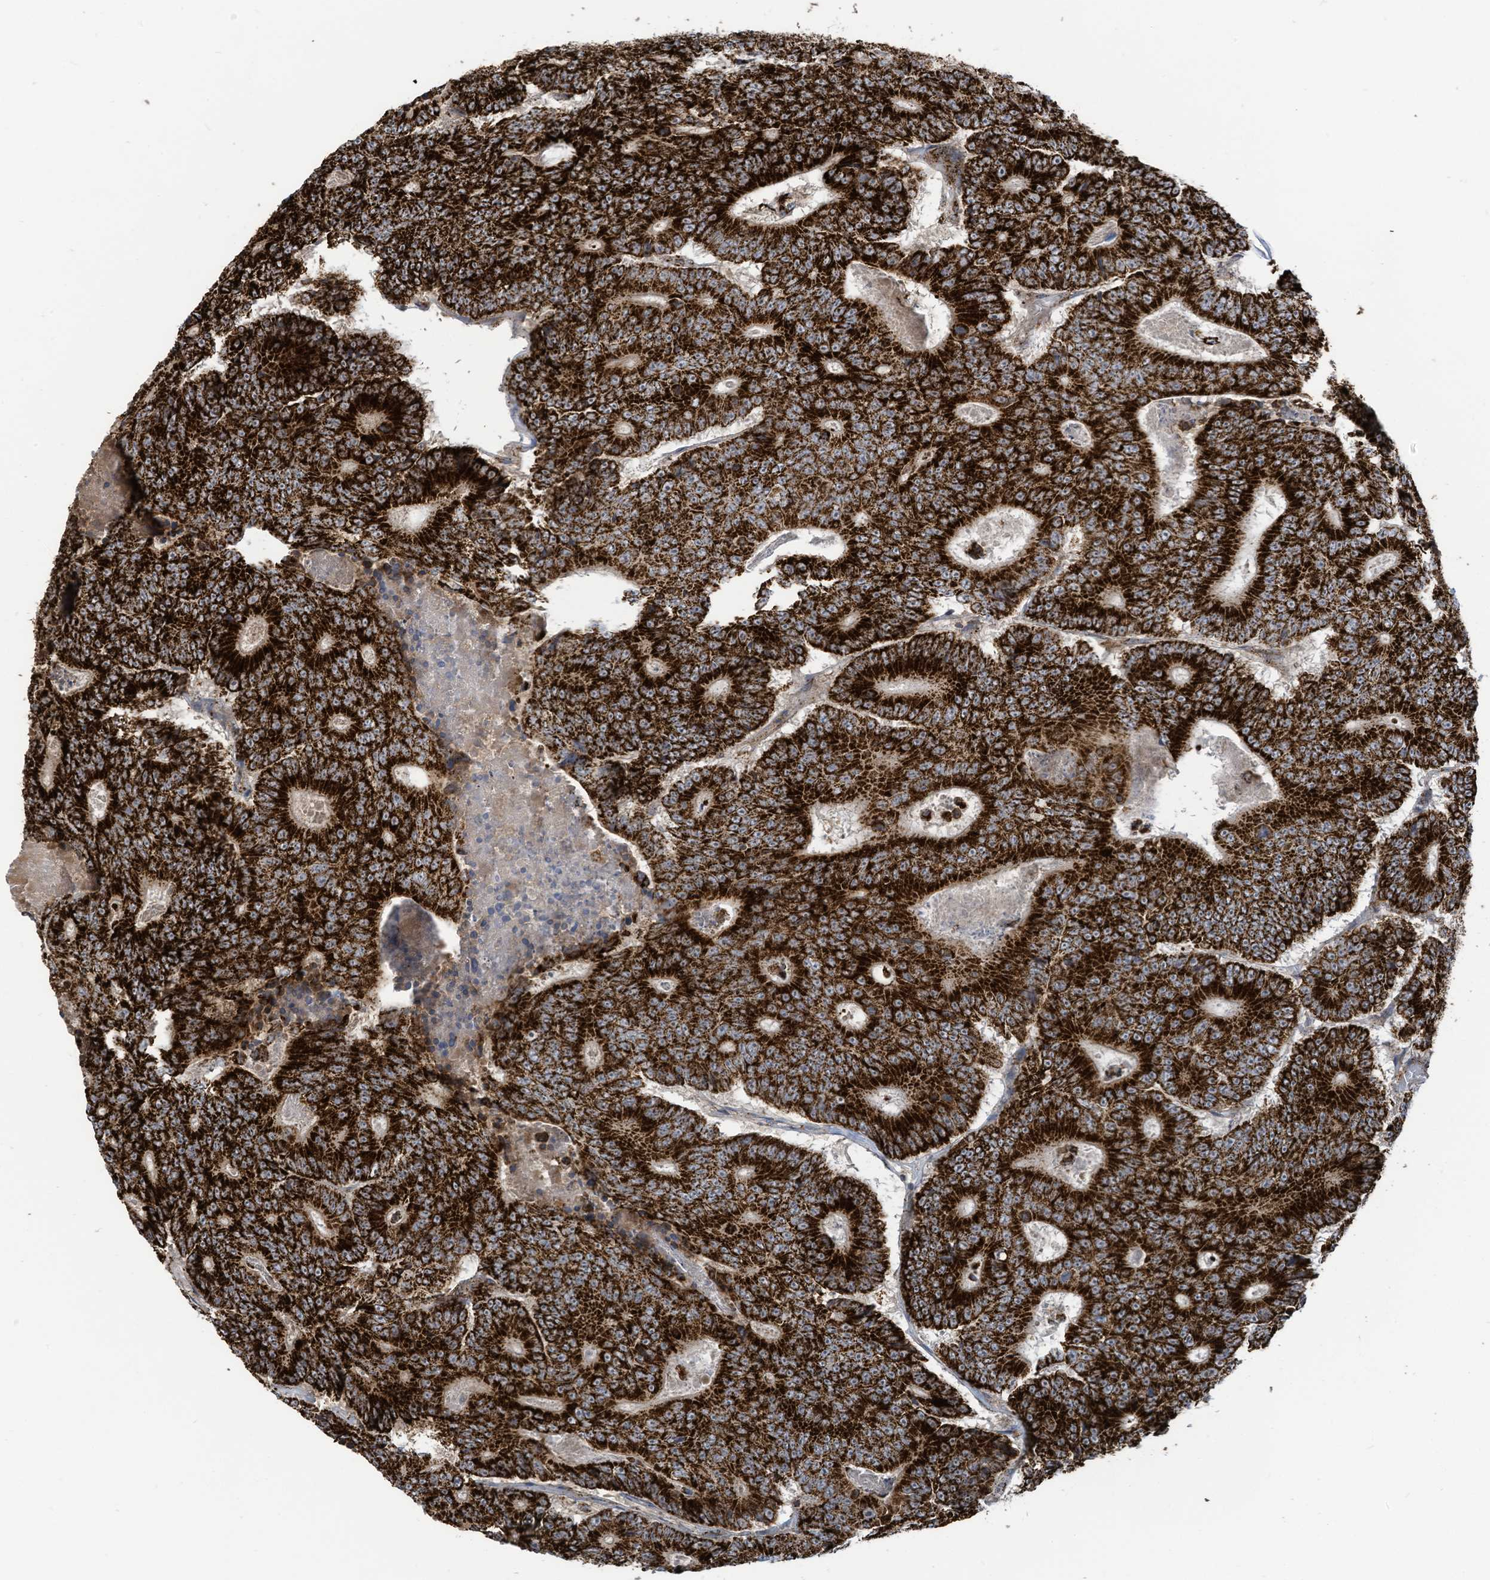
{"staining": {"intensity": "strong", "quantity": ">75%", "location": "cytoplasmic/membranous"}, "tissue": "colorectal cancer", "cell_type": "Tumor cells", "image_type": "cancer", "snomed": [{"axis": "morphology", "description": "Adenocarcinoma, NOS"}, {"axis": "topography", "description": "Colon"}], "caption": "Brown immunohistochemical staining in colorectal cancer shows strong cytoplasmic/membranous expression in about >75% of tumor cells. (Stains: DAB (3,3'-diaminobenzidine) in brown, nuclei in blue, Microscopy: brightfield microscopy at high magnification).", "gene": "COX10", "patient": {"sex": "male", "age": 83}}